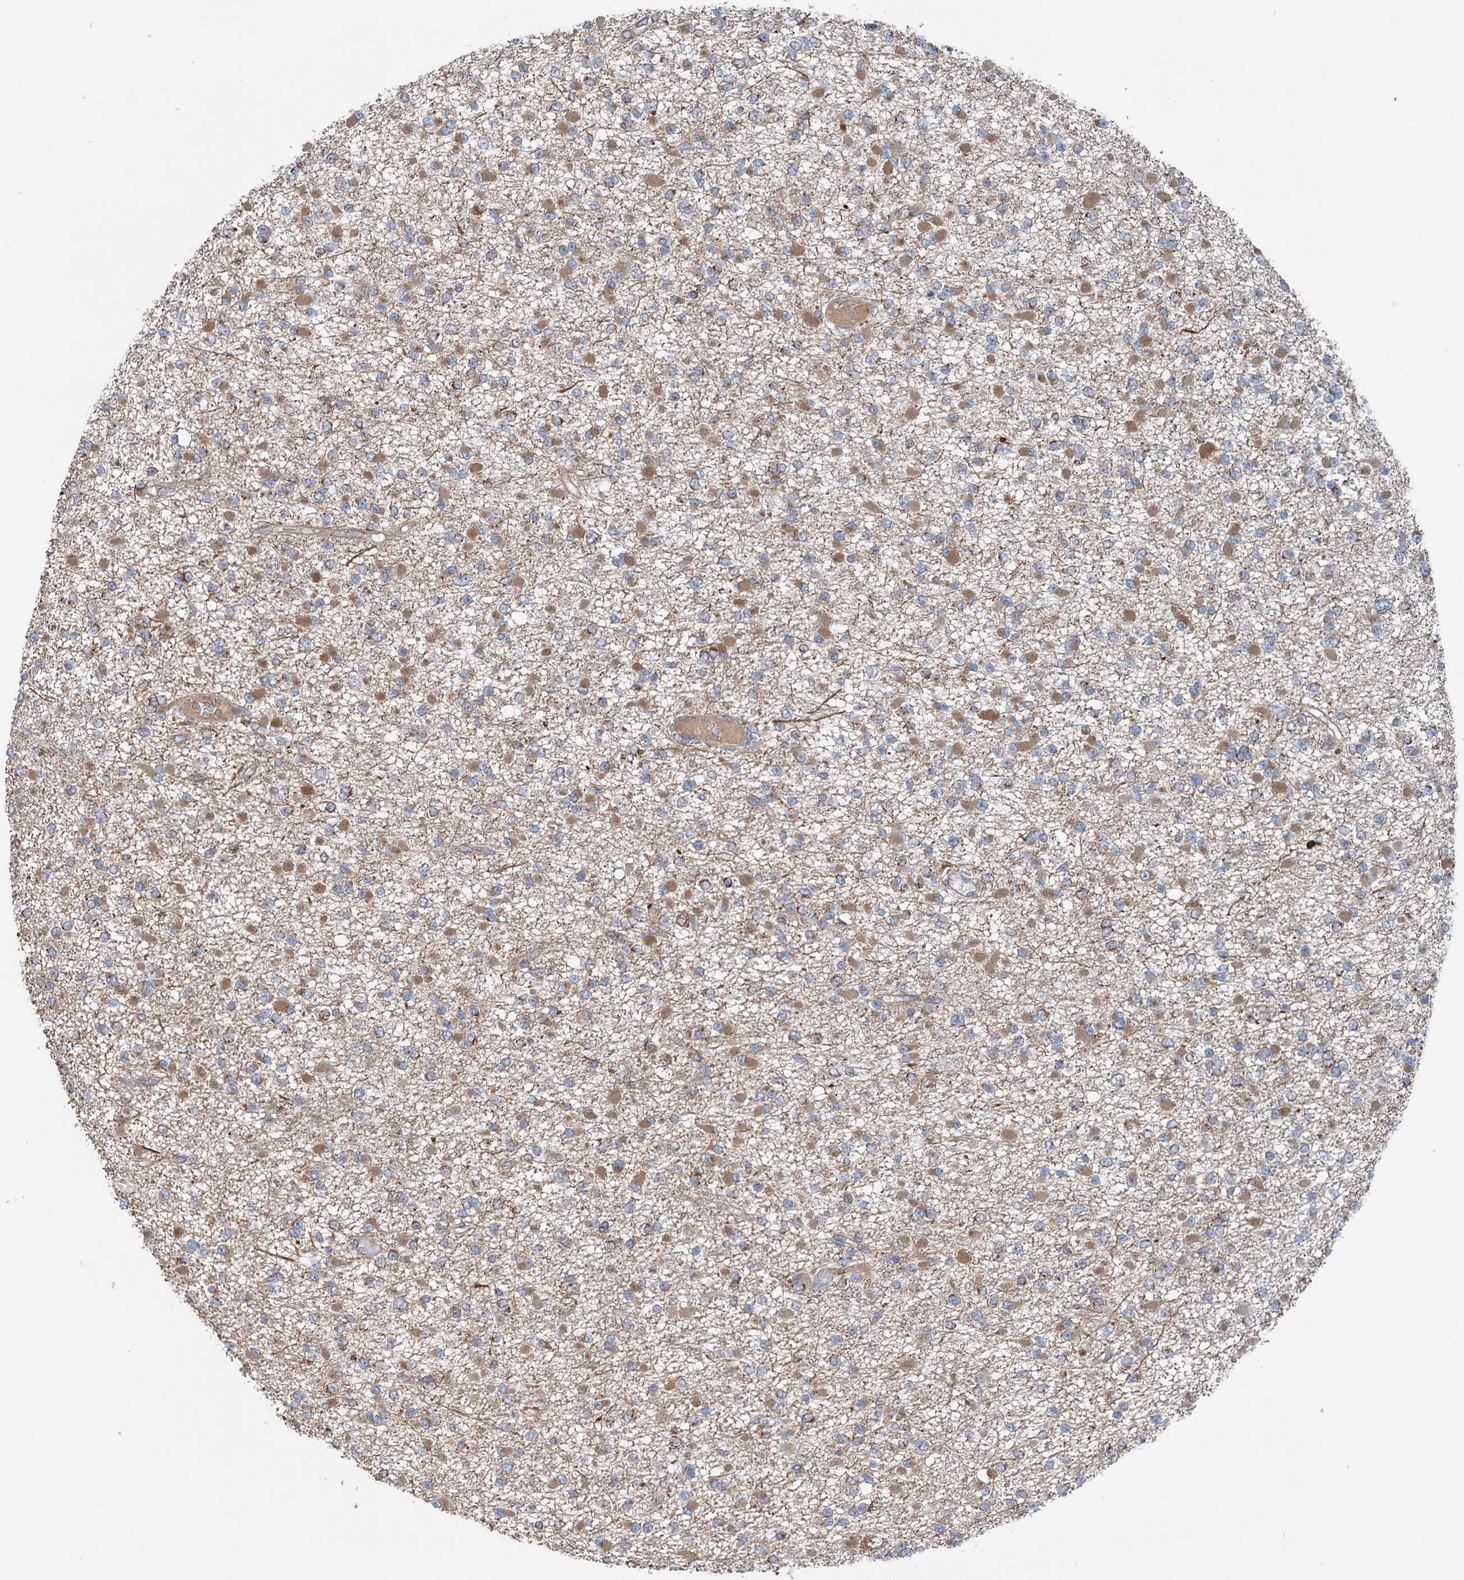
{"staining": {"intensity": "moderate", "quantity": "25%-75%", "location": "cytoplasmic/membranous"}, "tissue": "glioma", "cell_type": "Tumor cells", "image_type": "cancer", "snomed": [{"axis": "morphology", "description": "Glioma, malignant, Low grade"}, {"axis": "topography", "description": "Brain"}], "caption": "DAB (3,3'-diaminobenzidine) immunohistochemical staining of human malignant glioma (low-grade) exhibits moderate cytoplasmic/membranous protein positivity in about 25%-75% of tumor cells.", "gene": "CALCOCO1", "patient": {"sex": "female", "age": 22}}